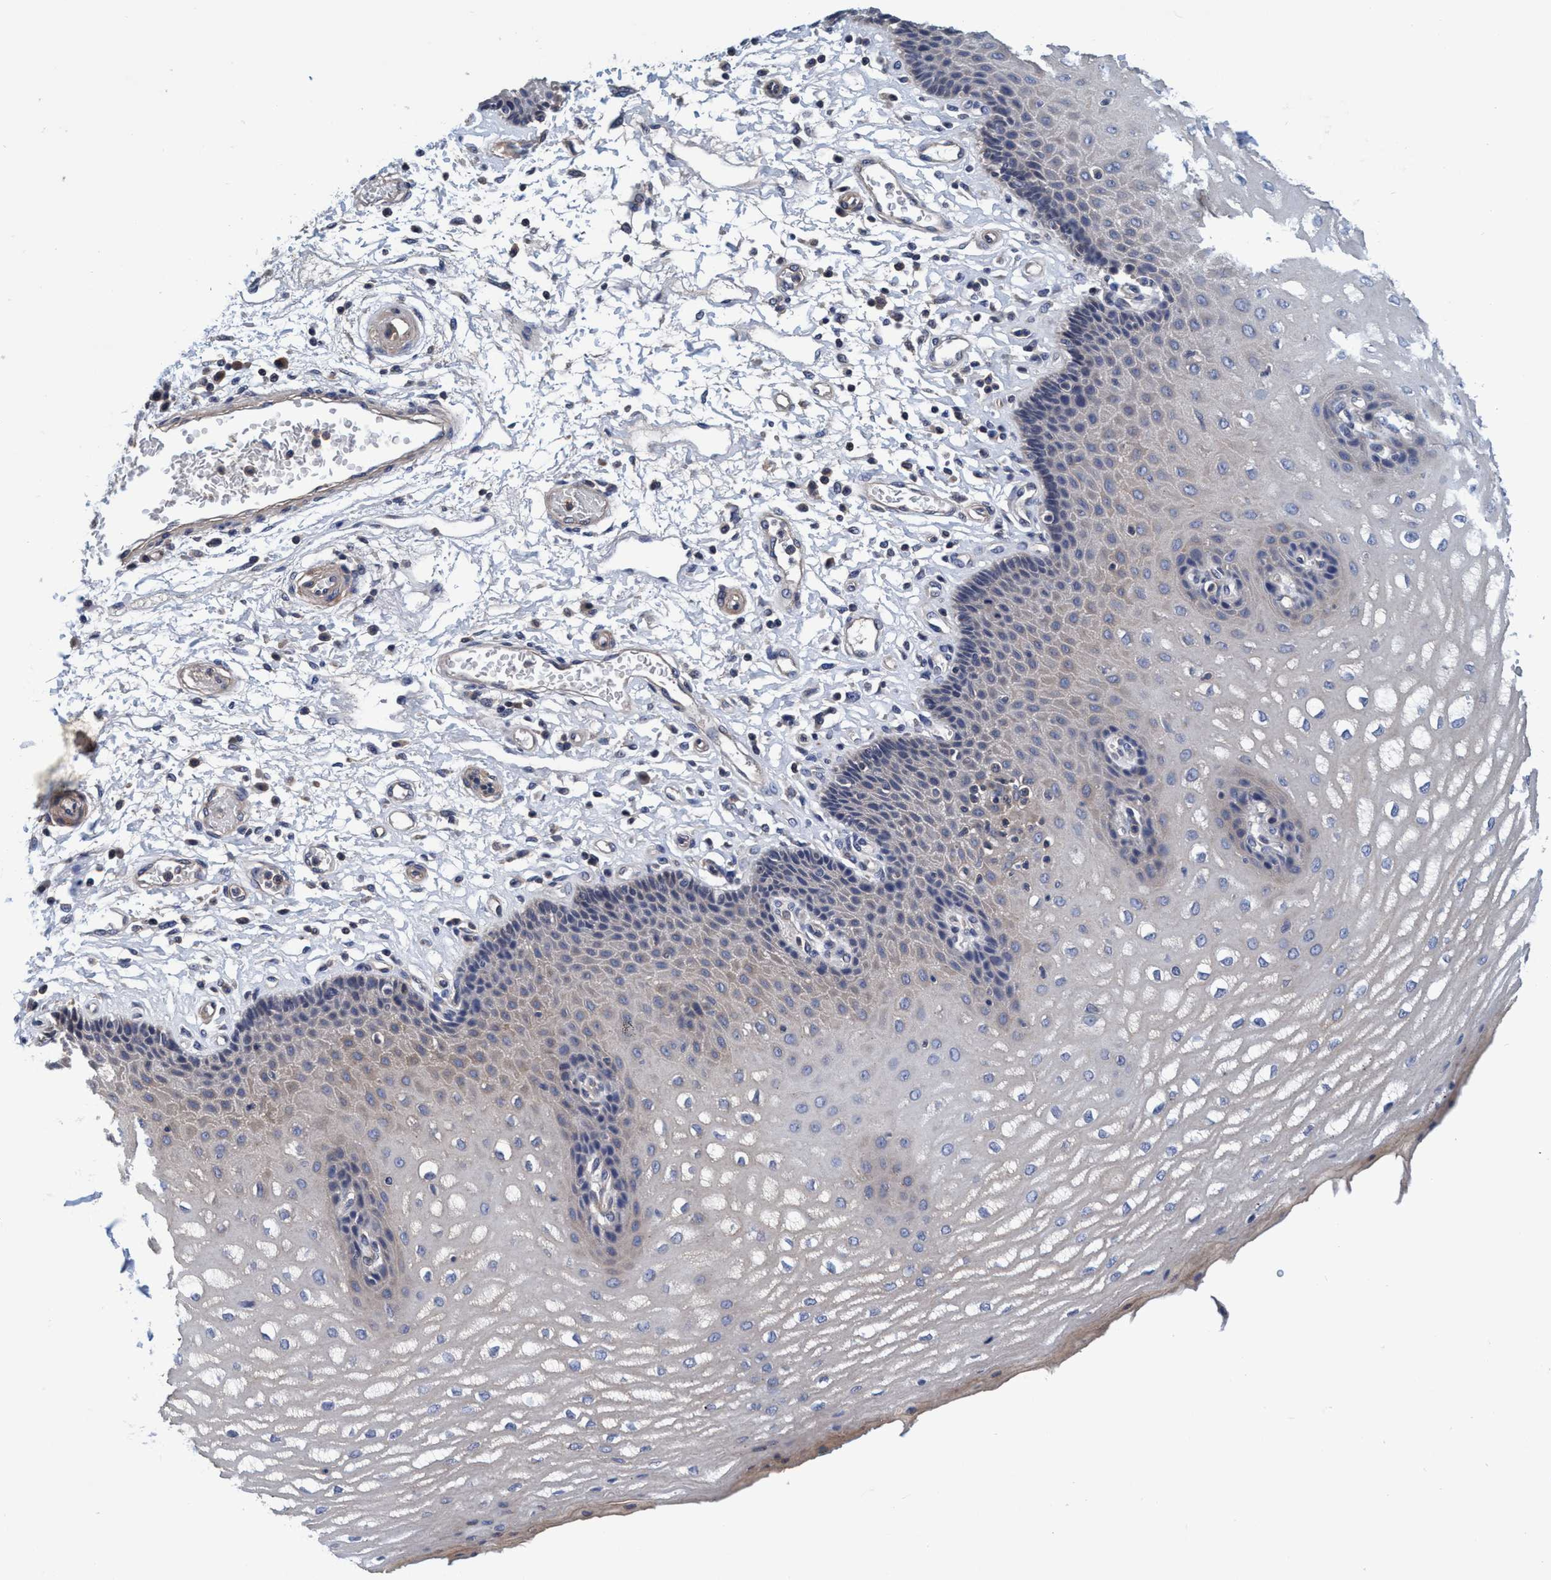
{"staining": {"intensity": "weak", "quantity": "25%-75%", "location": "cytoplasmic/membranous"}, "tissue": "esophagus", "cell_type": "Squamous epithelial cells", "image_type": "normal", "snomed": [{"axis": "morphology", "description": "Normal tissue, NOS"}, {"axis": "topography", "description": "Esophagus"}], "caption": "This histopathology image shows immunohistochemistry (IHC) staining of normal esophagus, with low weak cytoplasmic/membranous staining in about 25%-75% of squamous epithelial cells.", "gene": "CALCOCO2", "patient": {"sex": "male", "age": 54}}